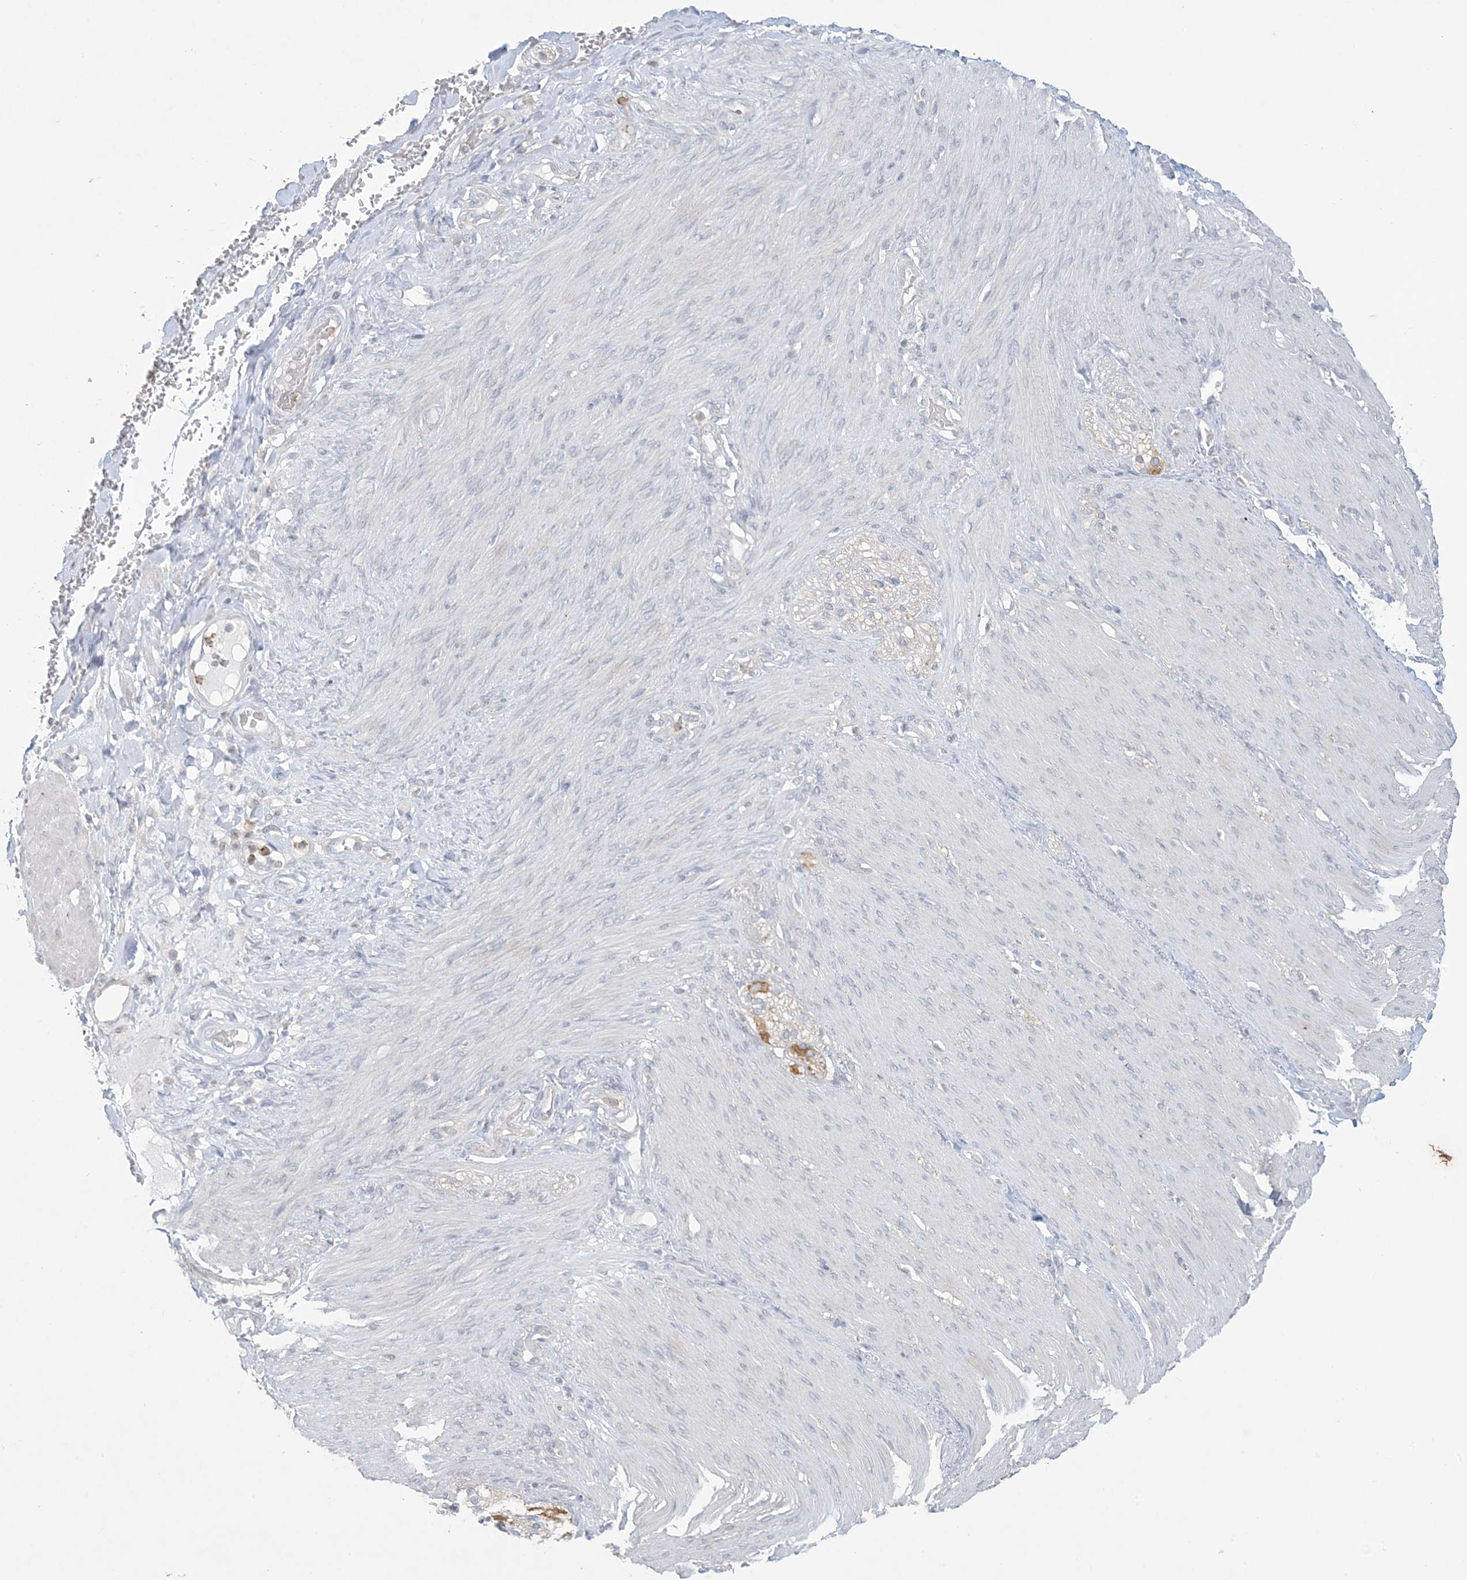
{"staining": {"intensity": "negative", "quantity": "none", "location": "none"}, "tissue": "adipose tissue", "cell_type": "Adipocytes", "image_type": "normal", "snomed": [{"axis": "morphology", "description": "Normal tissue, NOS"}, {"axis": "topography", "description": "Colon"}, {"axis": "topography", "description": "Peripheral nerve tissue"}], "caption": "IHC image of normal adipose tissue: human adipose tissue stained with DAB (3,3'-diaminobenzidine) demonstrates no significant protein positivity in adipocytes.", "gene": "KIF3A", "patient": {"sex": "female", "age": 61}}